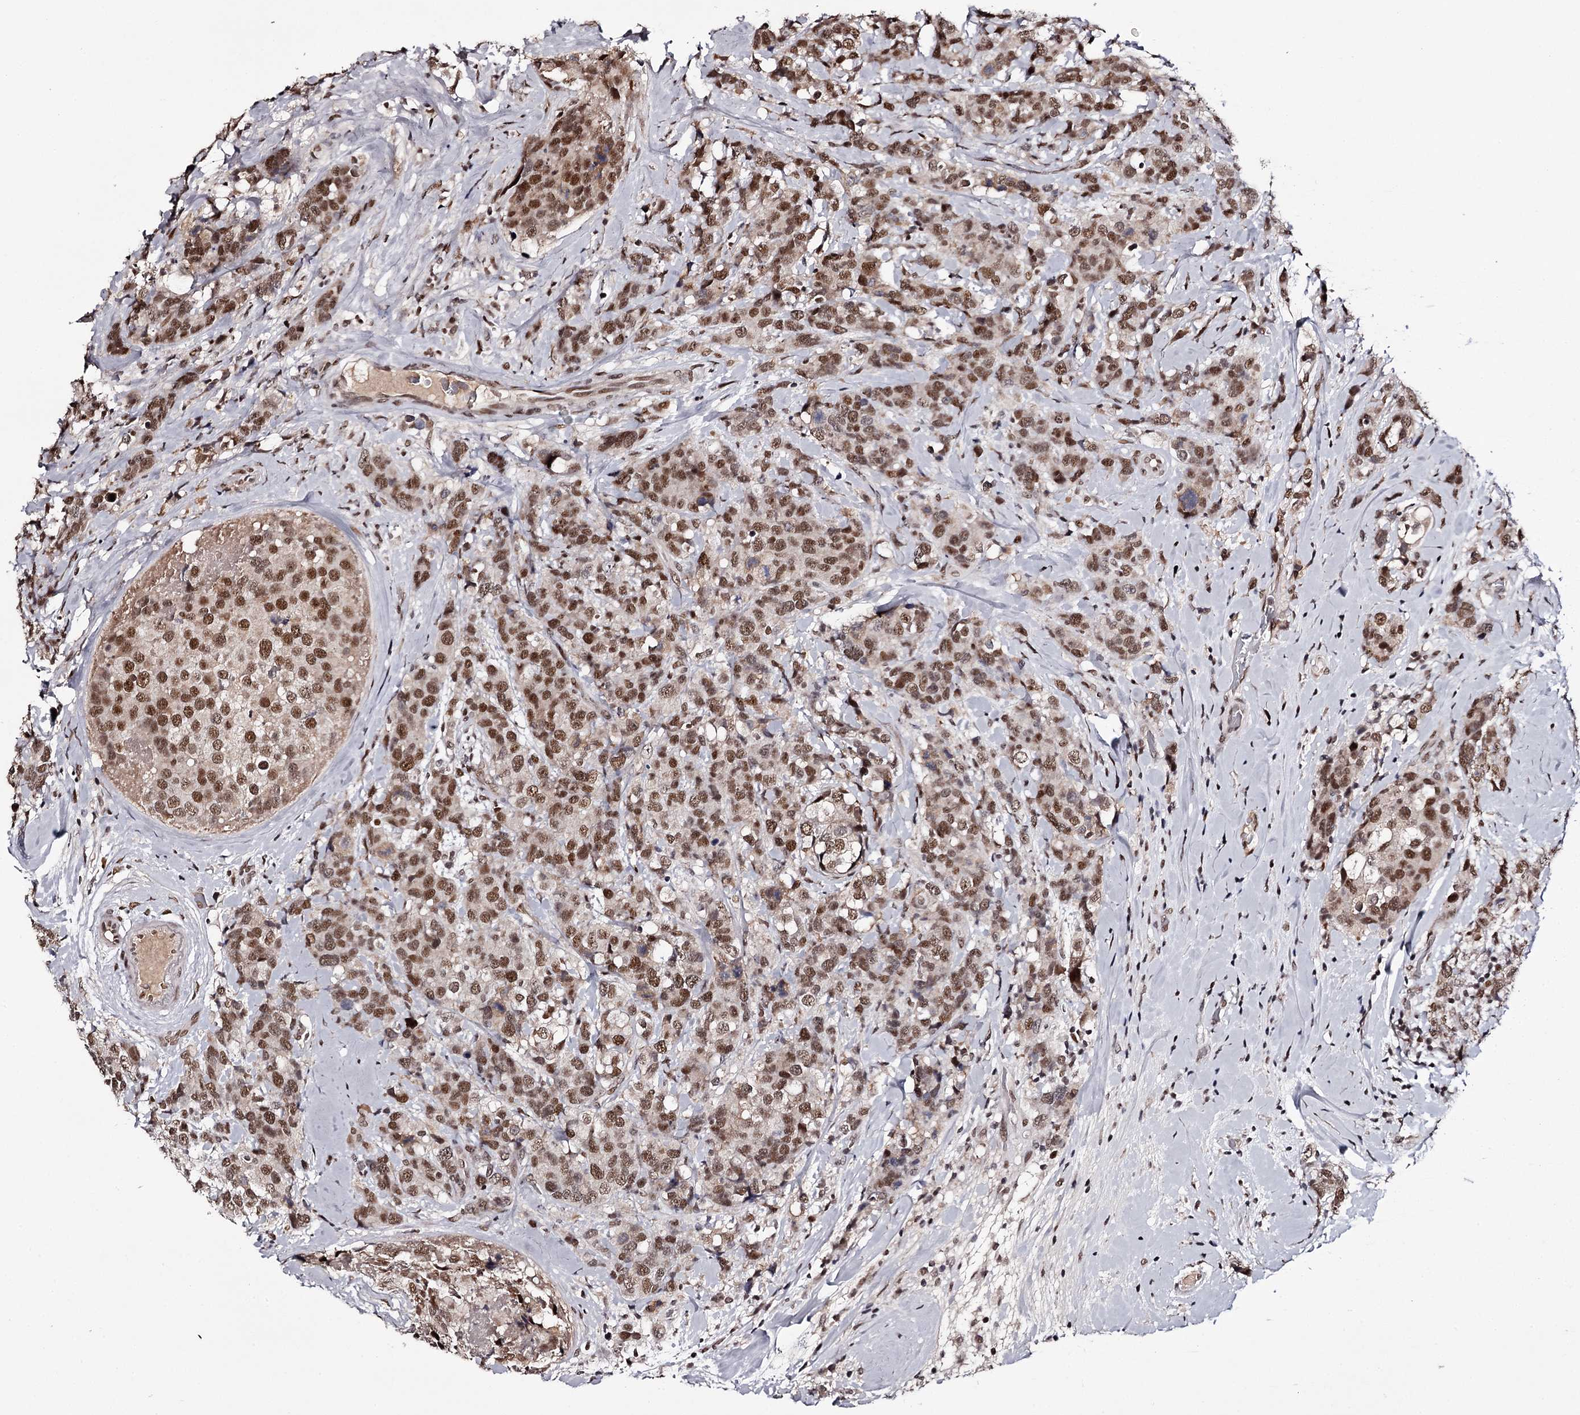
{"staining": {"intensity": "moderate", "quantity": ">75%", "location": "nuclear"}, "tissue": "breast cancer", "cell_type": "Tumor cells", "image_type": "cancer", "snomed": [{"axis": "morphology", "description": "Lobular carcinoma"}, {"axis": "topography", "description": "Breast"}], "caption": "This micrograph displays breast cancer (lobular carcinoma) stained with immunohistochemistry (IHC) to label a protein in brown. The nuclear of tumor cells show moderate positivity for the protein. Nuclei are counter-stained blue.", "gene": "TTC33", "patient": {"sex": "female", "age": 59}}